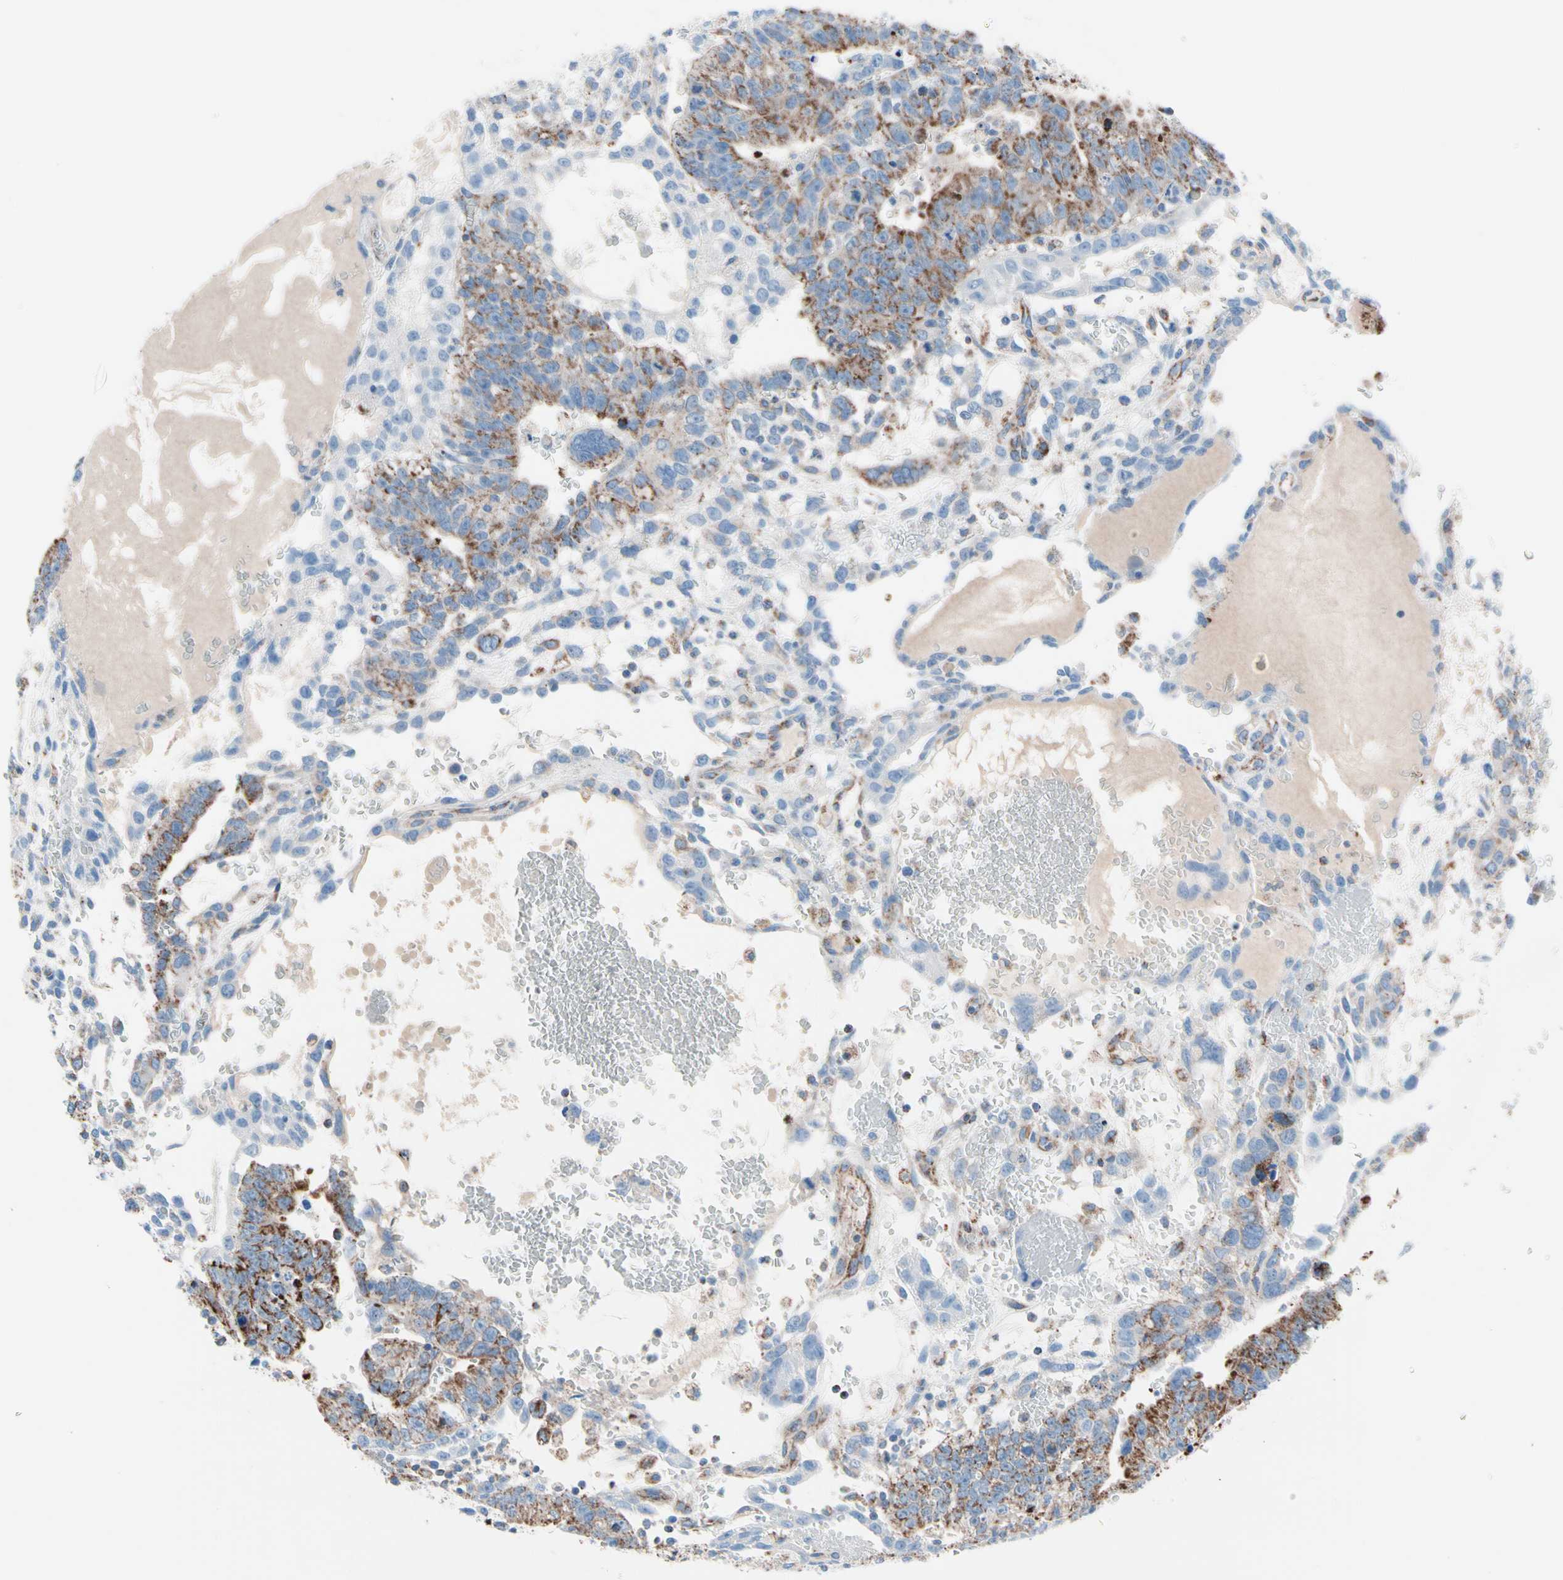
{"staining": {"intensity": "strong", "quantity": ">75%", "location": "cytoplasmic/membranous"}, "tissue": "testis cancer", "cell_type": "Tumor cells", "image_type": "cancer", "snomed": [{"axis": "morphology", "description": "Seminoma, NOS"}, {"axis": "morphology", "description": "Carcinoma, Embryonal, NOS"}, {"axis": "topography", "description": "Testis"}], "caption": "IHC histopathology image of neoplastic tissue: testis embryonal carcinoma stained using immunohistochemistry demonstrates high levels of strong protein expression localized specifically in the cytoplasmic/membranous of tumor cells, appearing as a cytoplasmic/membranous brown color.", "gene": "HK1", "patient": {"sex": "male", "age": 52}}